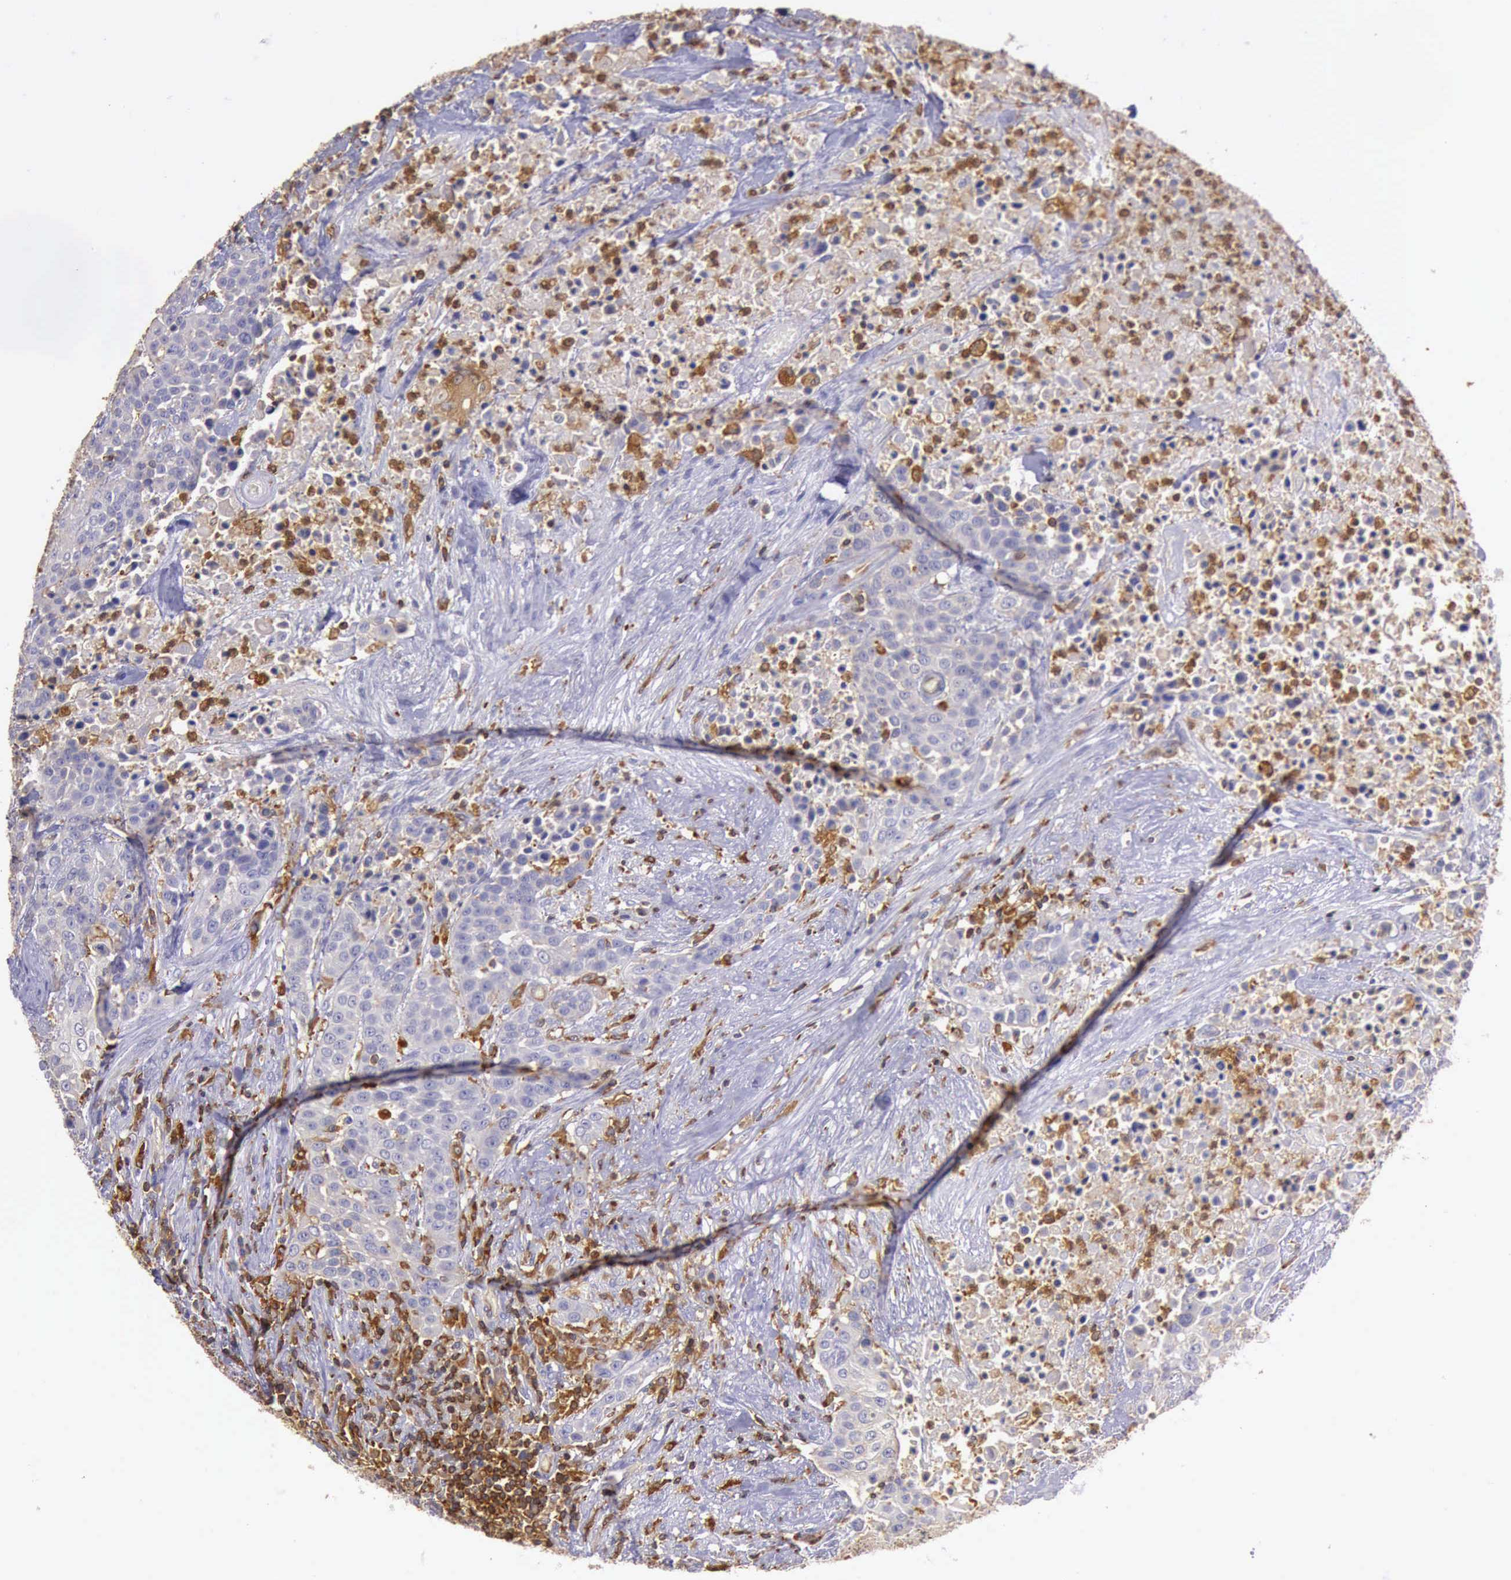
{"staining": {"intensity": "negative", "quantity": "none", "location": "none"}, "tissue": "urothelial cancer", "cell_type": "Tumor cells", "image_type": "cancer", "snomed": [{"axis": "morphology", "description": "Urothelial carcinoma, High grade"}, {"axis": "topography", "description": "Urinary bladder"}], "caption": "Immunohistochemical staining of human urothelial cancer shows no significant expression in tumor cells. (DAB (3,3'-diaminobenzidine) immunohistochemistry, high magnification).", "gene": "ARHGAP4", "patient": {"sex": "male", "age": 74}}